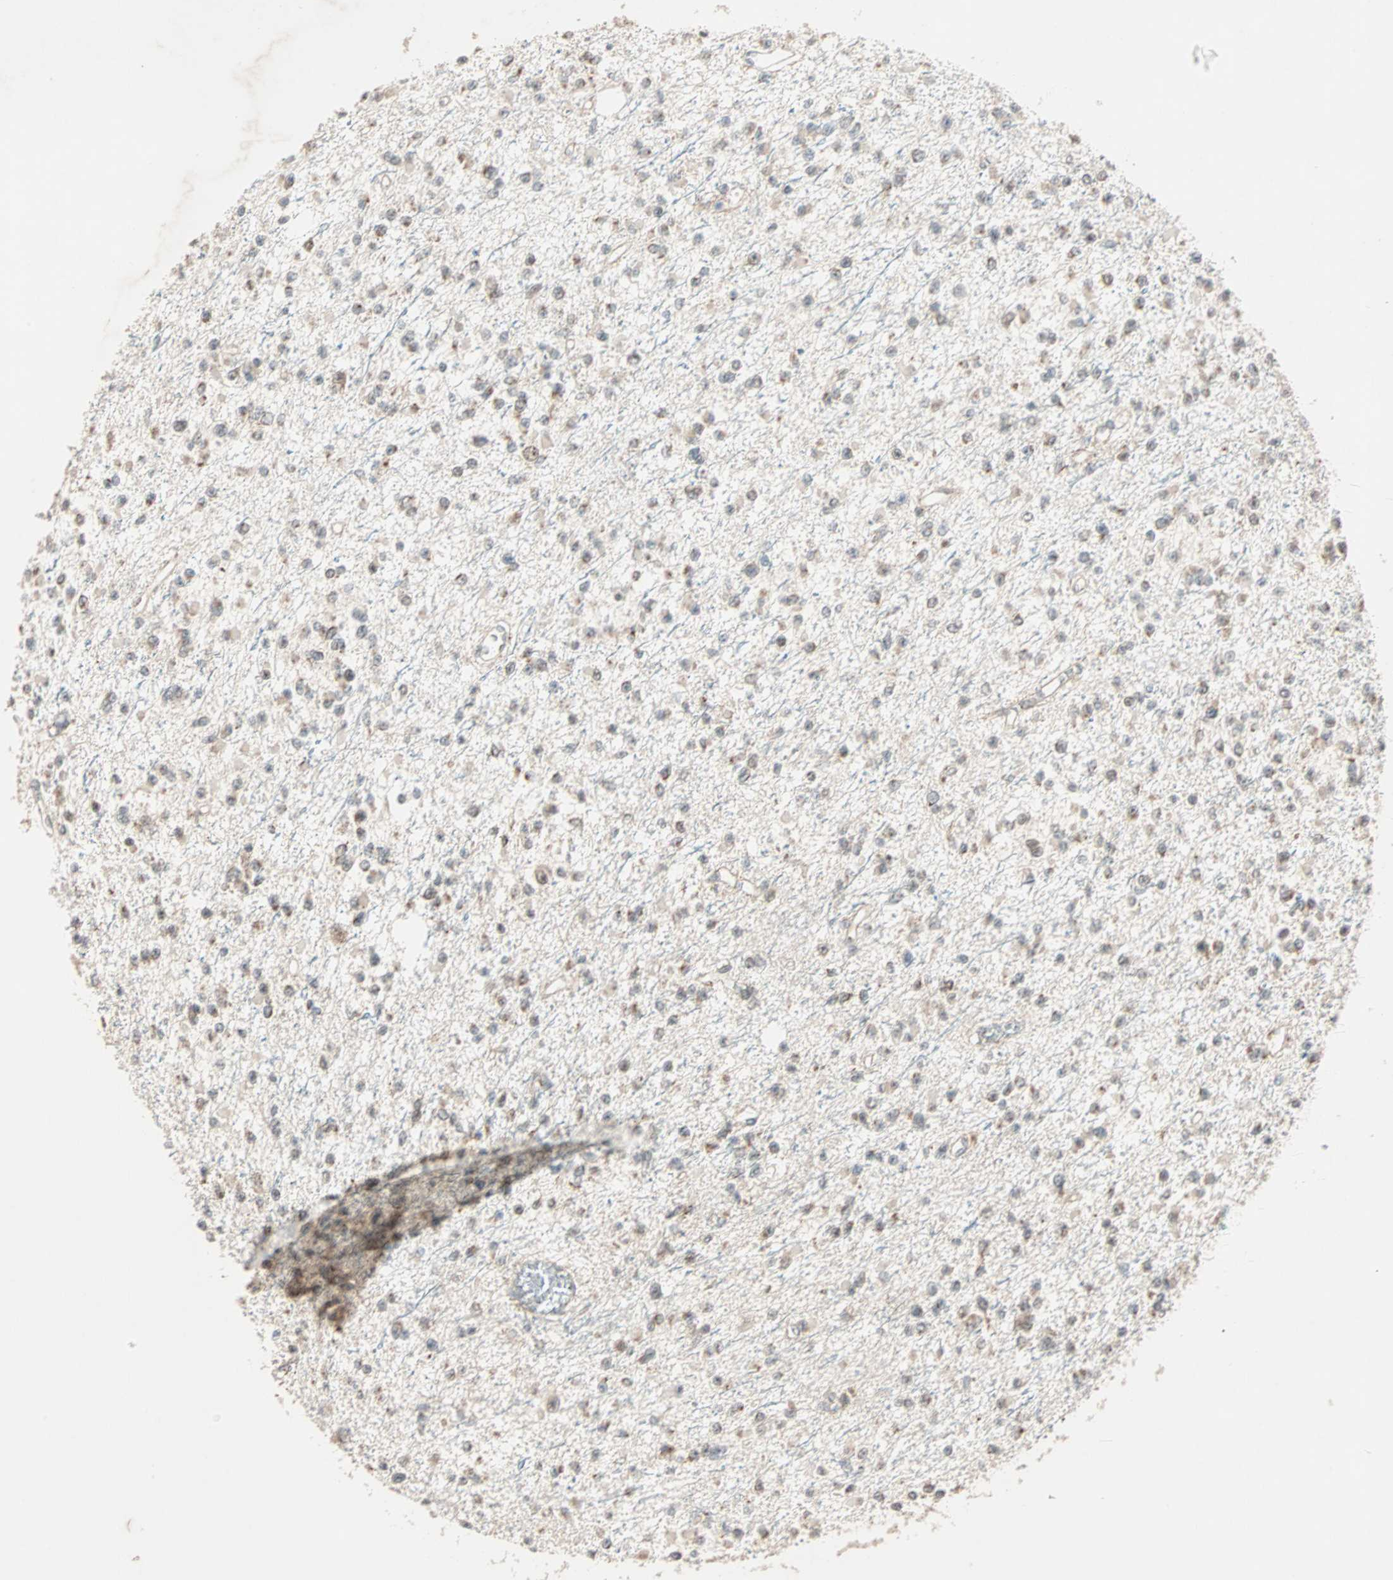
{"staining": {"intensity": "weak", "quantity": "<25%", "location": "cytoplasmic/membranous"}, "tissue": "glioma", "cell_type": "Tumor cells", "image_type": "cancer", "snomed": [{"axis": "morphology", "description": "Glioma, malignant, Low grade"}, {"axis": "topography", "description": "Brain"}], "caption": "This is an immunohistochemistry photomicrograph of glioma. There is no positivity in tumor cells.", "gene": "PRDM2", "patient": {"sex": "female", "age": 22}}